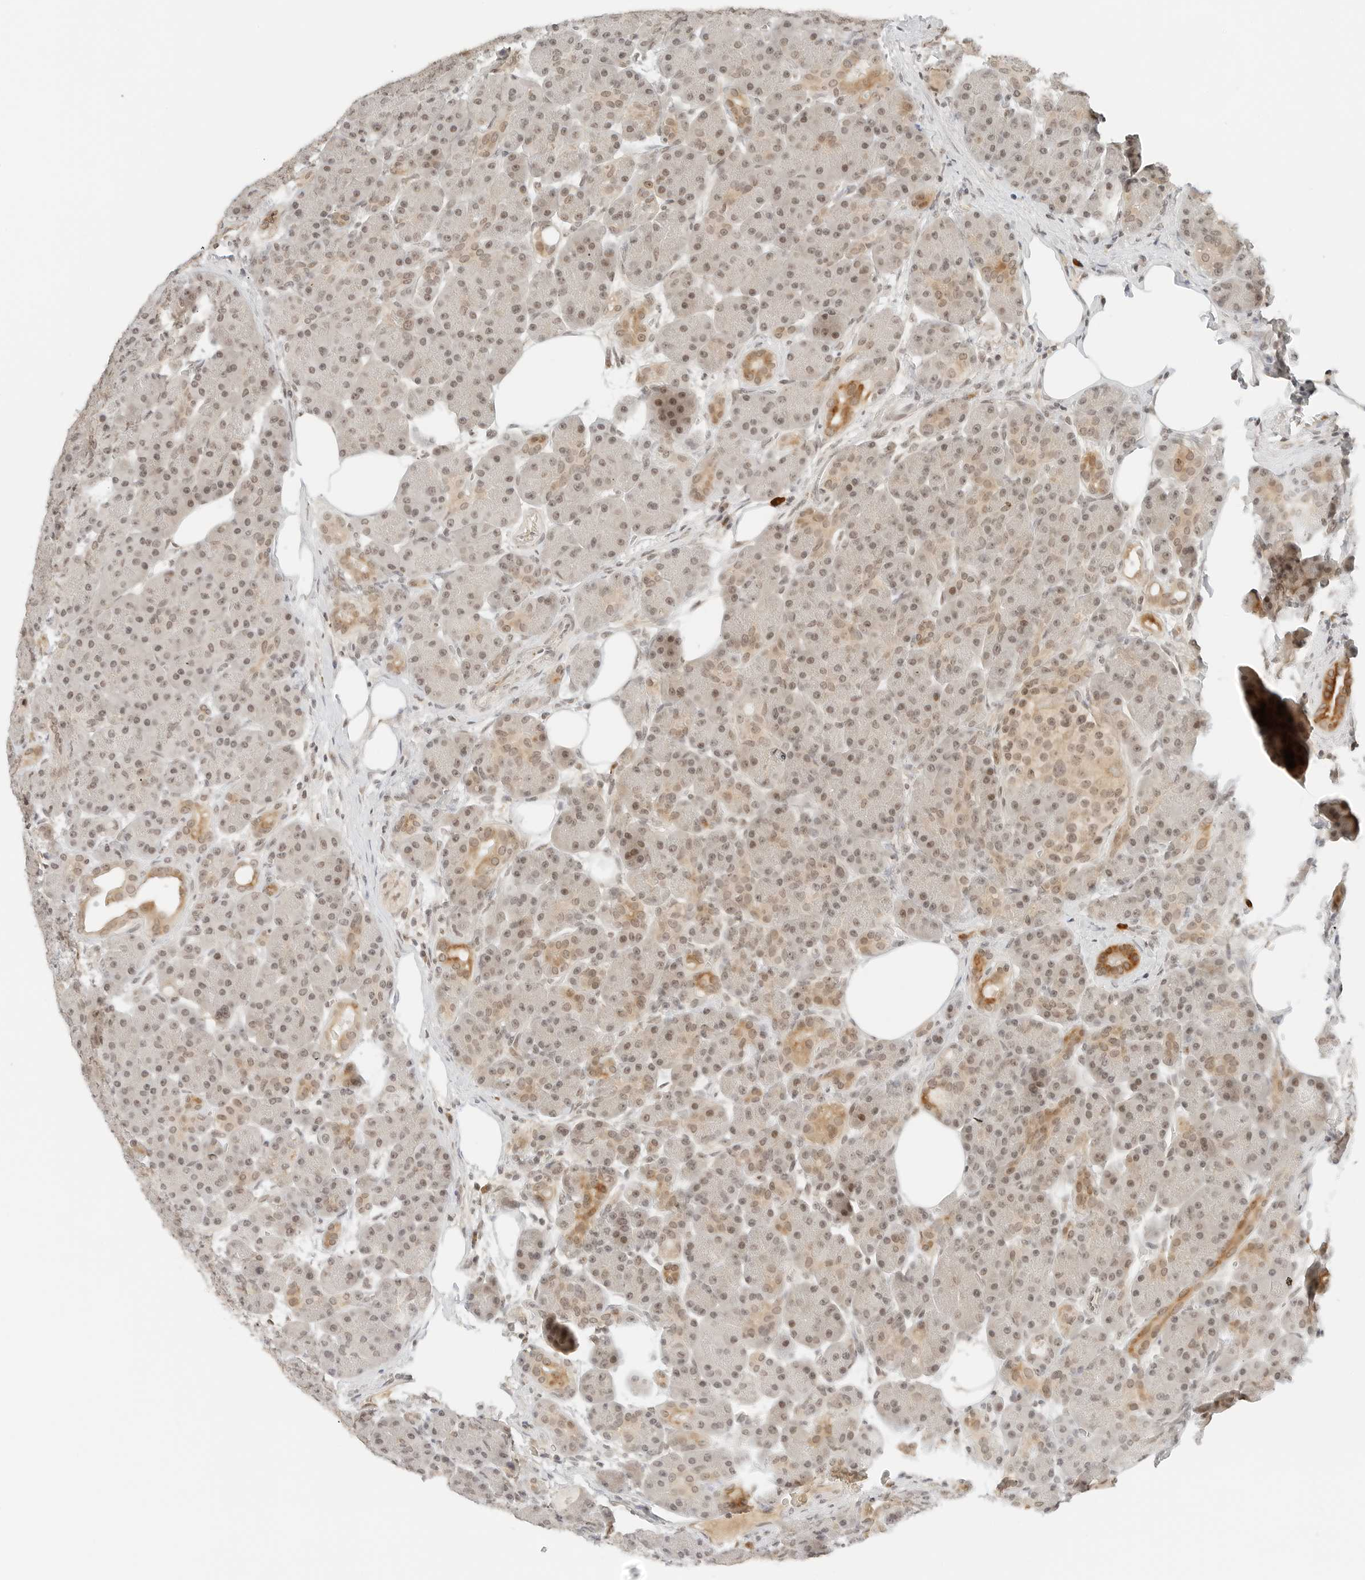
{"staining": {"intensity": "moderate", "quantity": "25%-75%", "location": "cytoplasmic/membranous,nuclear"}, "tissue": "pancreas", "cell_type": "Exocrine glandular cells", "image_type": "normal", "snomed": [{"axis": "morphology", "description": "Normal tissue, NOS"}, {"axis": "topography", "description": "Pancreas"}], "caption": "High-power microscopy captured an immunohistochemistry (IHC) histopathology image of normal pancreas, revealing moderate cytoplasmic/membranous,nuclear positivity in about 25%-75% of exocrine glandular cells. (DAB IHC, brown staining for protein, blue staining for nuclei).", "gene": "NEO1", "patient": {"sex": "male", "age": 63}}